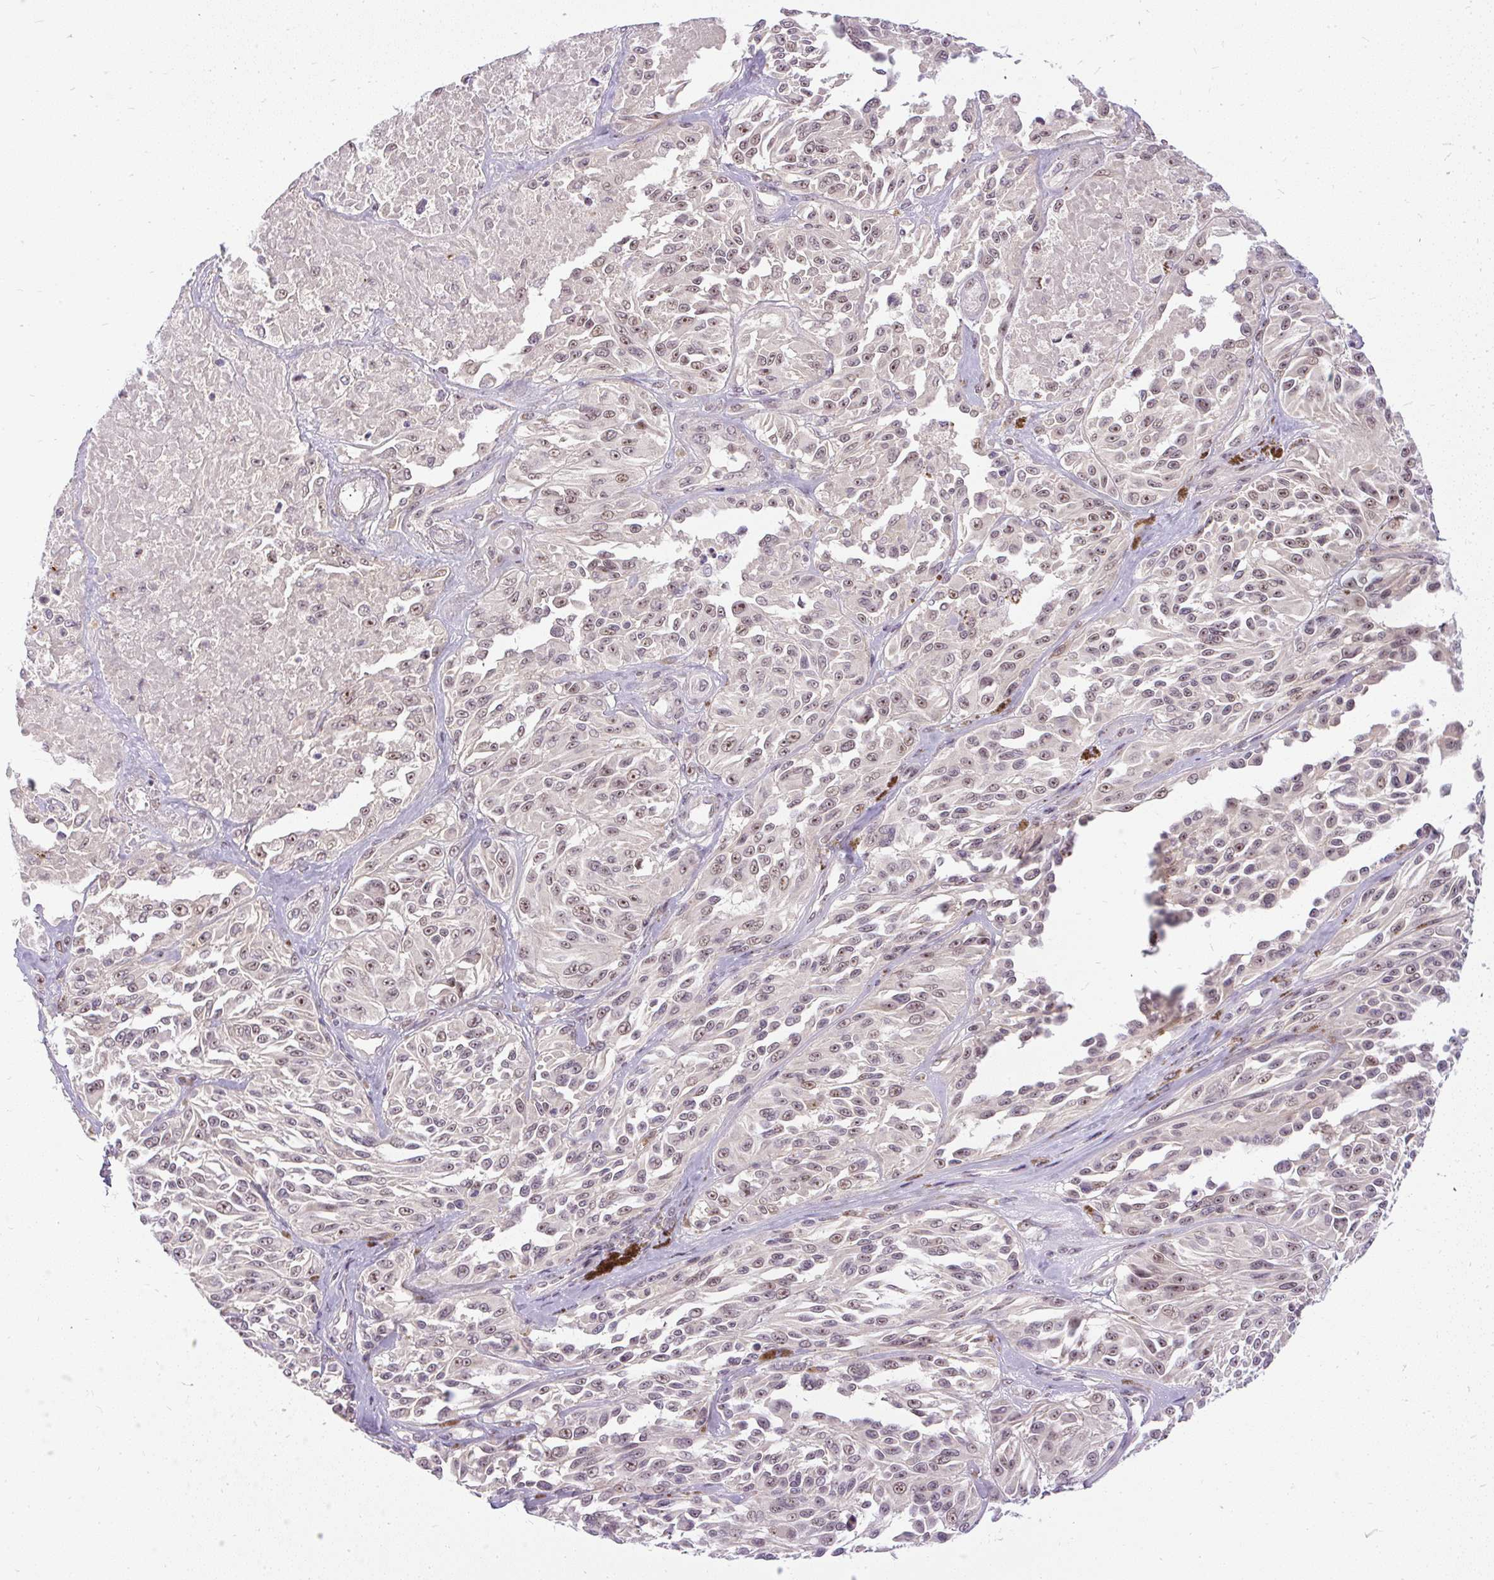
{"staining": {"intensity": "weak", "quantity": ">75%", "location": "nuclear"}, "tissue": "melanoma", "cell_type": "Tumor cells", "image_type": "cancer", "snomed": [{"axis": "morphology", "description": "Malignant melanoma, NOS"}, {"axis": "topography", "description": "Skin"}], "caption": "The photomicrograph displays a brown stain indicating the presence of a protein in the nuclear of tumor cells in melanoma.", "gene": "FAM117B", "patient": {"sex": "male", "age": 94}}